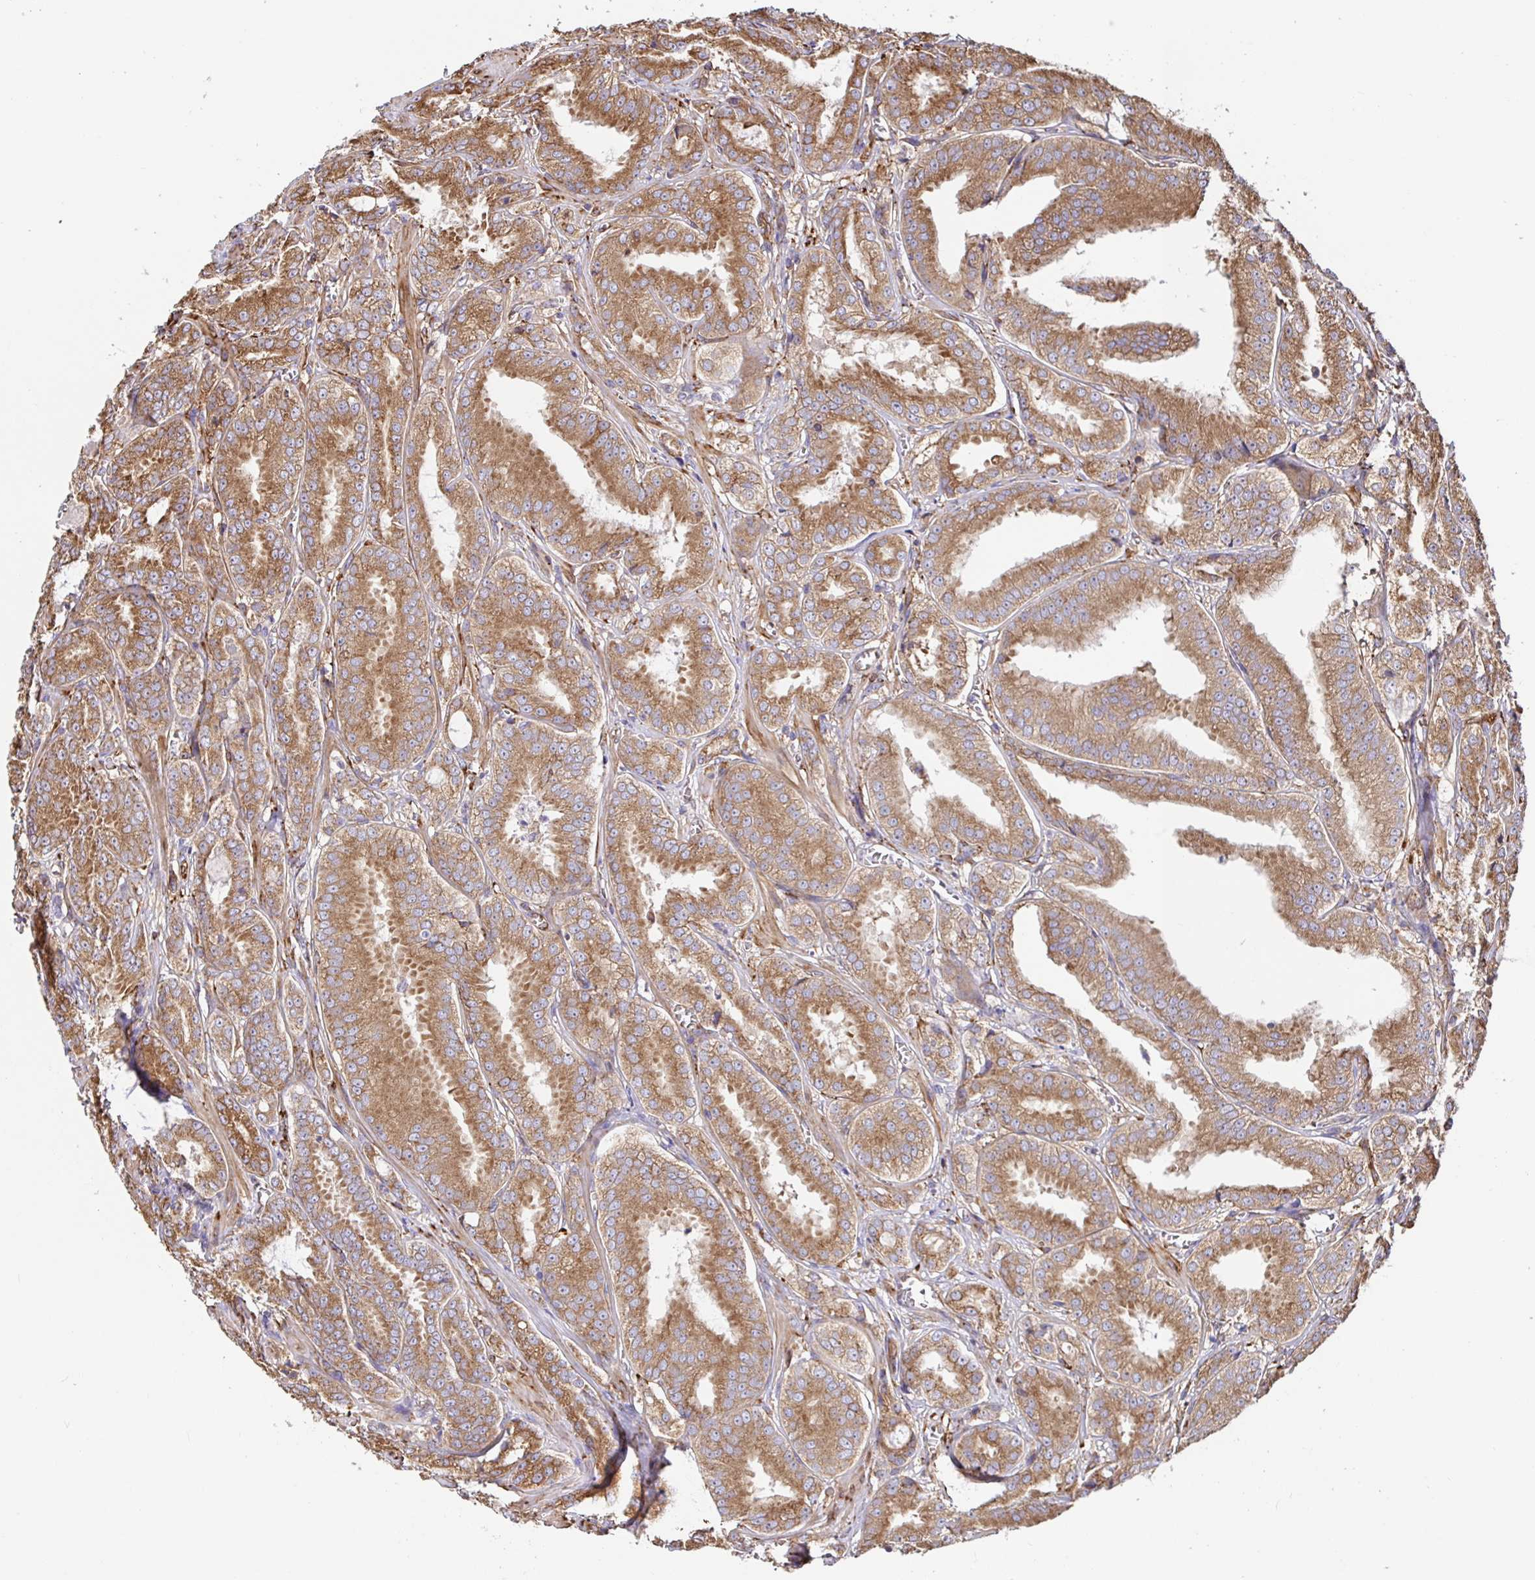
{"staining": {"intensity": "moderate", "quantity": ">75%", "location": "cytoplasmic/membranous"}, "tissue": "prostate cancer", "cell_type": "Tumor cells", "image_type": "cancer", "snomed": [{"axis": "morphology", "description": "Adenocarcinoma, High grade"}, {"axis": "topography", "description": "Prostate"}], "caption": "A brown stain highlights moderate cytoplasmic/membranous staining of a protein in prostate adenocarcinoma (high-grade) tumor cells. (brown staining indicates protein expression, while blue staining denotes nuclei).", "gene": "MAOA", "patient": {"sex": "male", "age": 64}}